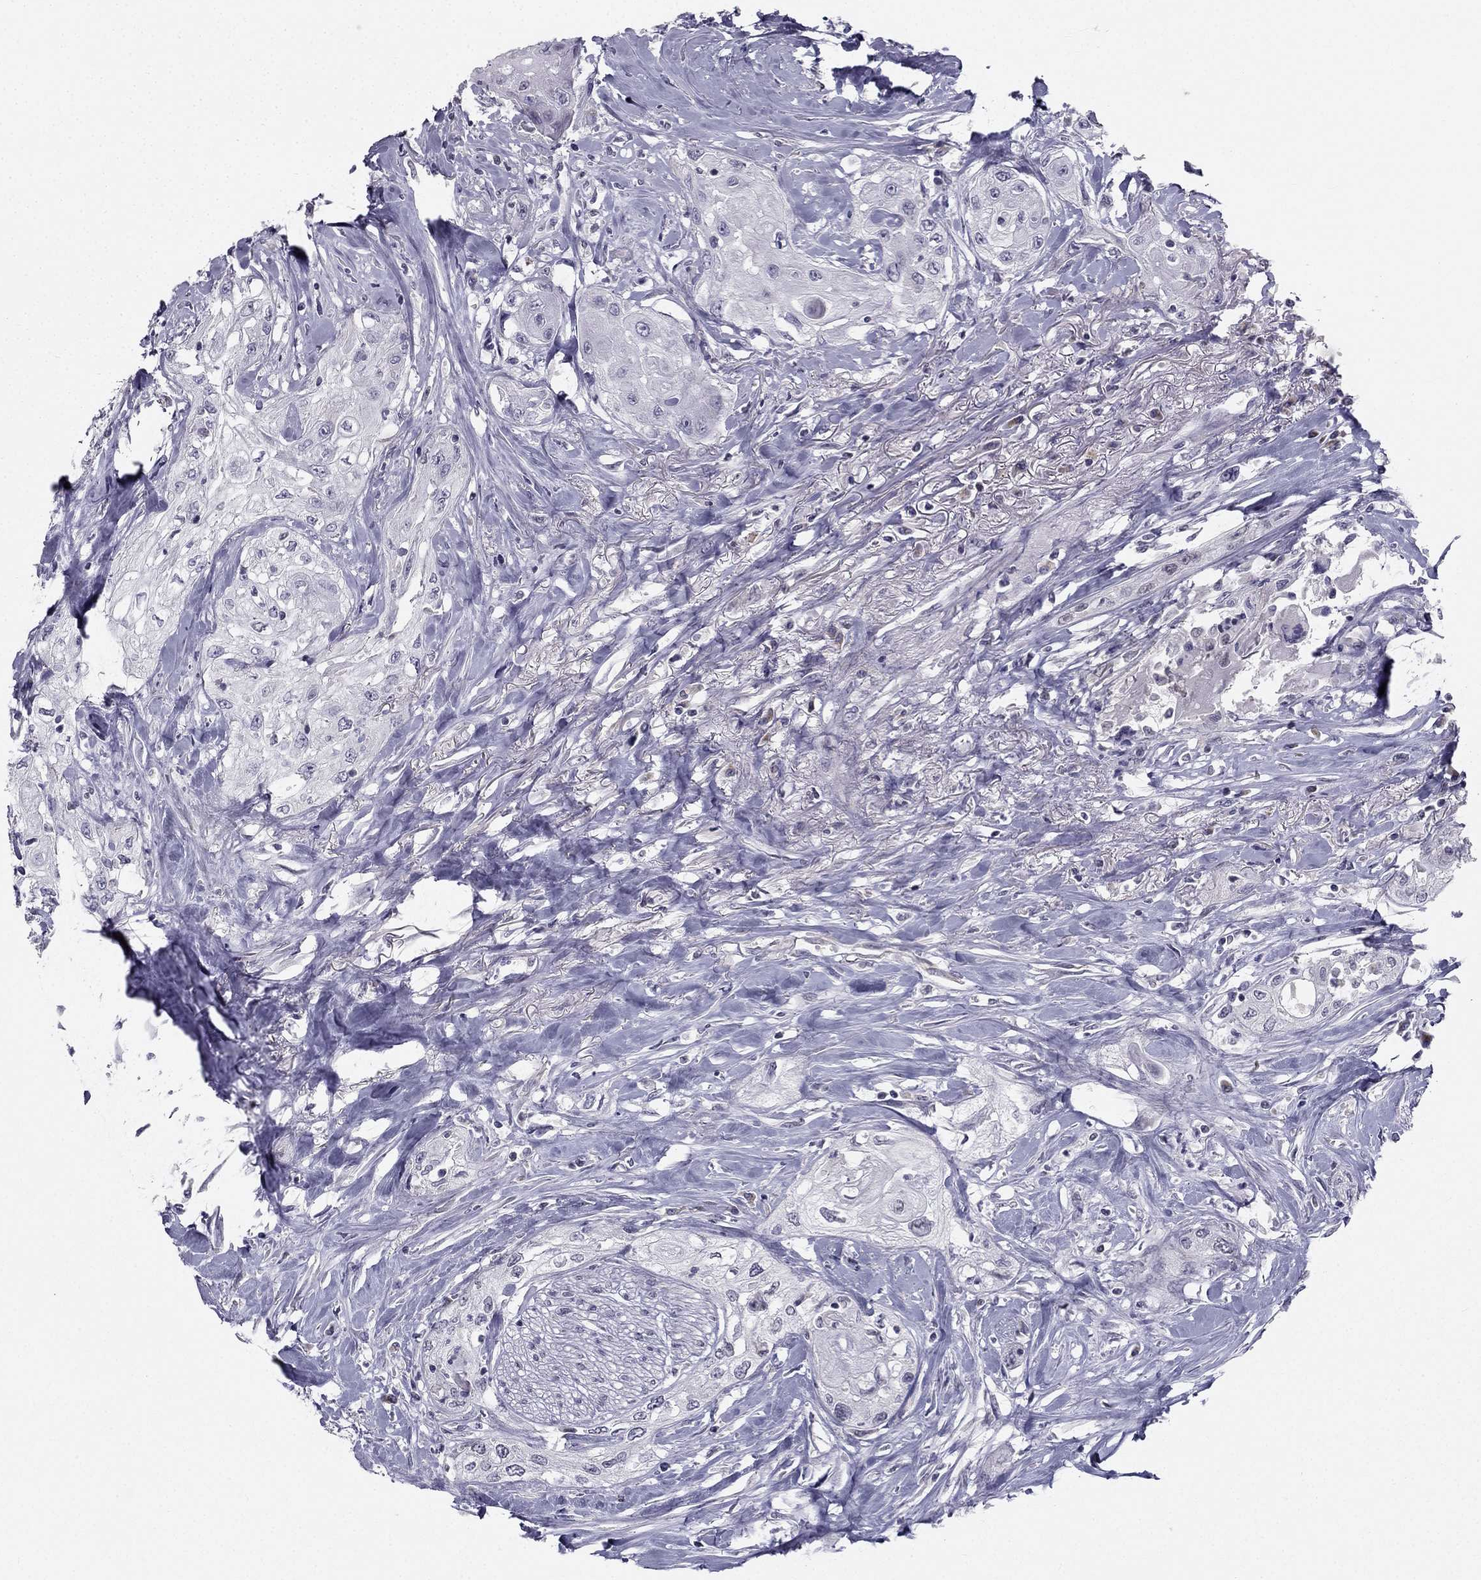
{"staining": {"intensity": "negative", "quantity": "none", "location": "none"}, "tissue": "head and neck cancer", "cell_type": "Tumor cells", "image_type": "cancer", "snomed": [{"axis": "morphology", "description": "Normal tissue, NOS"}, {"axis": "morphology", "description": "Squamous cell carcinoma, NOS"}, {"axis": "topography", "description": "Oral tissue"}, {"axis": "topography", "description": "Peripheral nerve tissue"}, {"axis": "topography", "description": "Head-Neck"}], "caption": "Protein analysis of head and neck cancer (squamous cell carcinoma) shows no significant expression in tumor cells. The staining was performed using DAB to visualize the protein expression in brown, while the nuclei were stained in blue with hematoxylin (Magnification: 20x).", "gene": "TRPS1", "patient": {"sex": "female", "age": 59}}